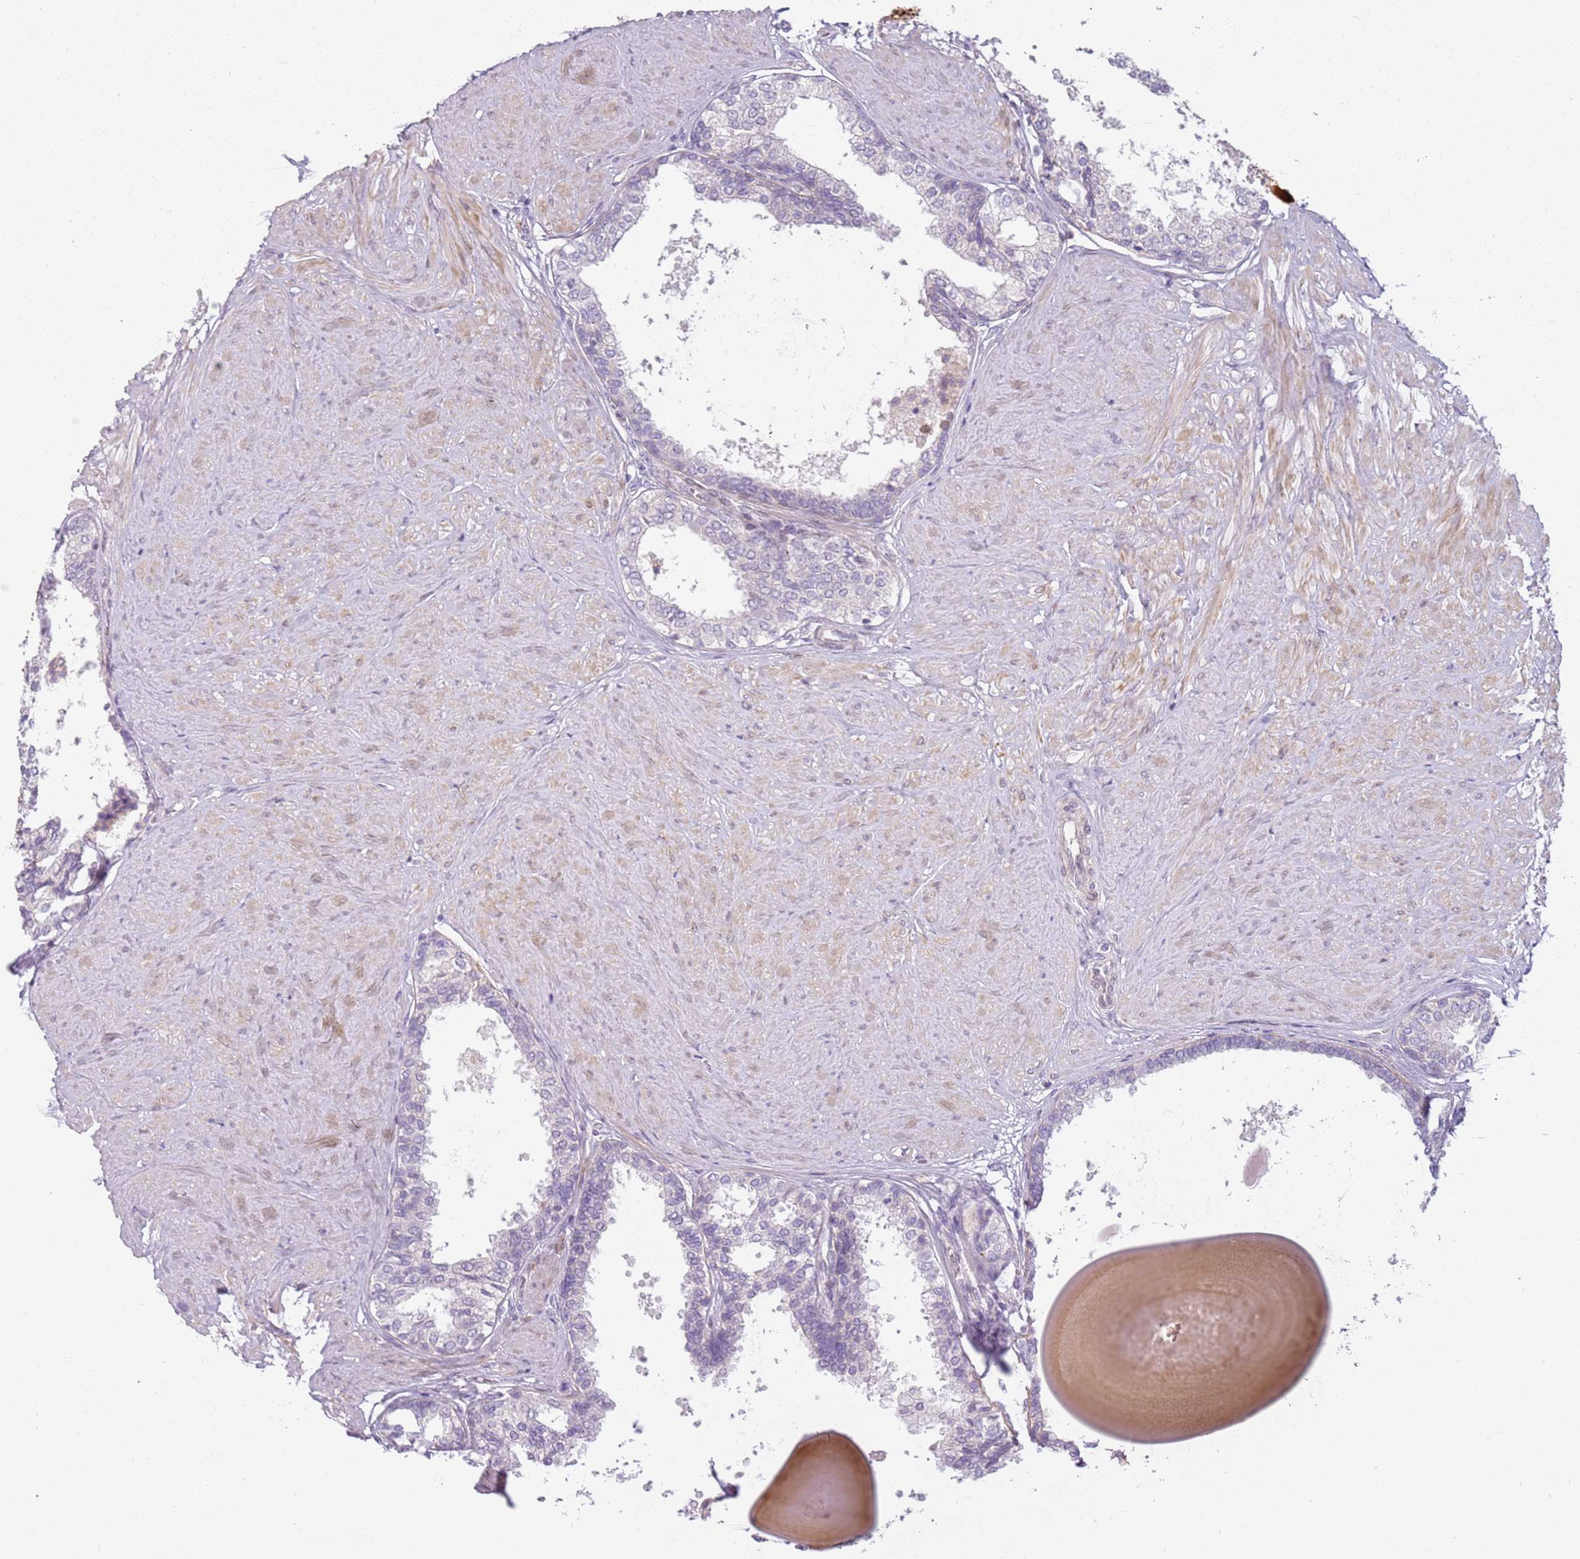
{"staining": {"intensity": "negative", "quantity": "none", "location": "none"}, "tissue": "prostate", "cell_type": "Glandular cells", "image_type": "normal", "snomed": [{"axis": "morphology", "description": "Normal tissue, NOS"}, {"axis": "topography", "description": "Prostate"}], "caption": "Immunohistochemistry image of benign prostate stained for a protein (brown), which reveals no staining in glandular cells.", "gene": "DEFB116", "patient": {"sex": "male", "age": 48}}